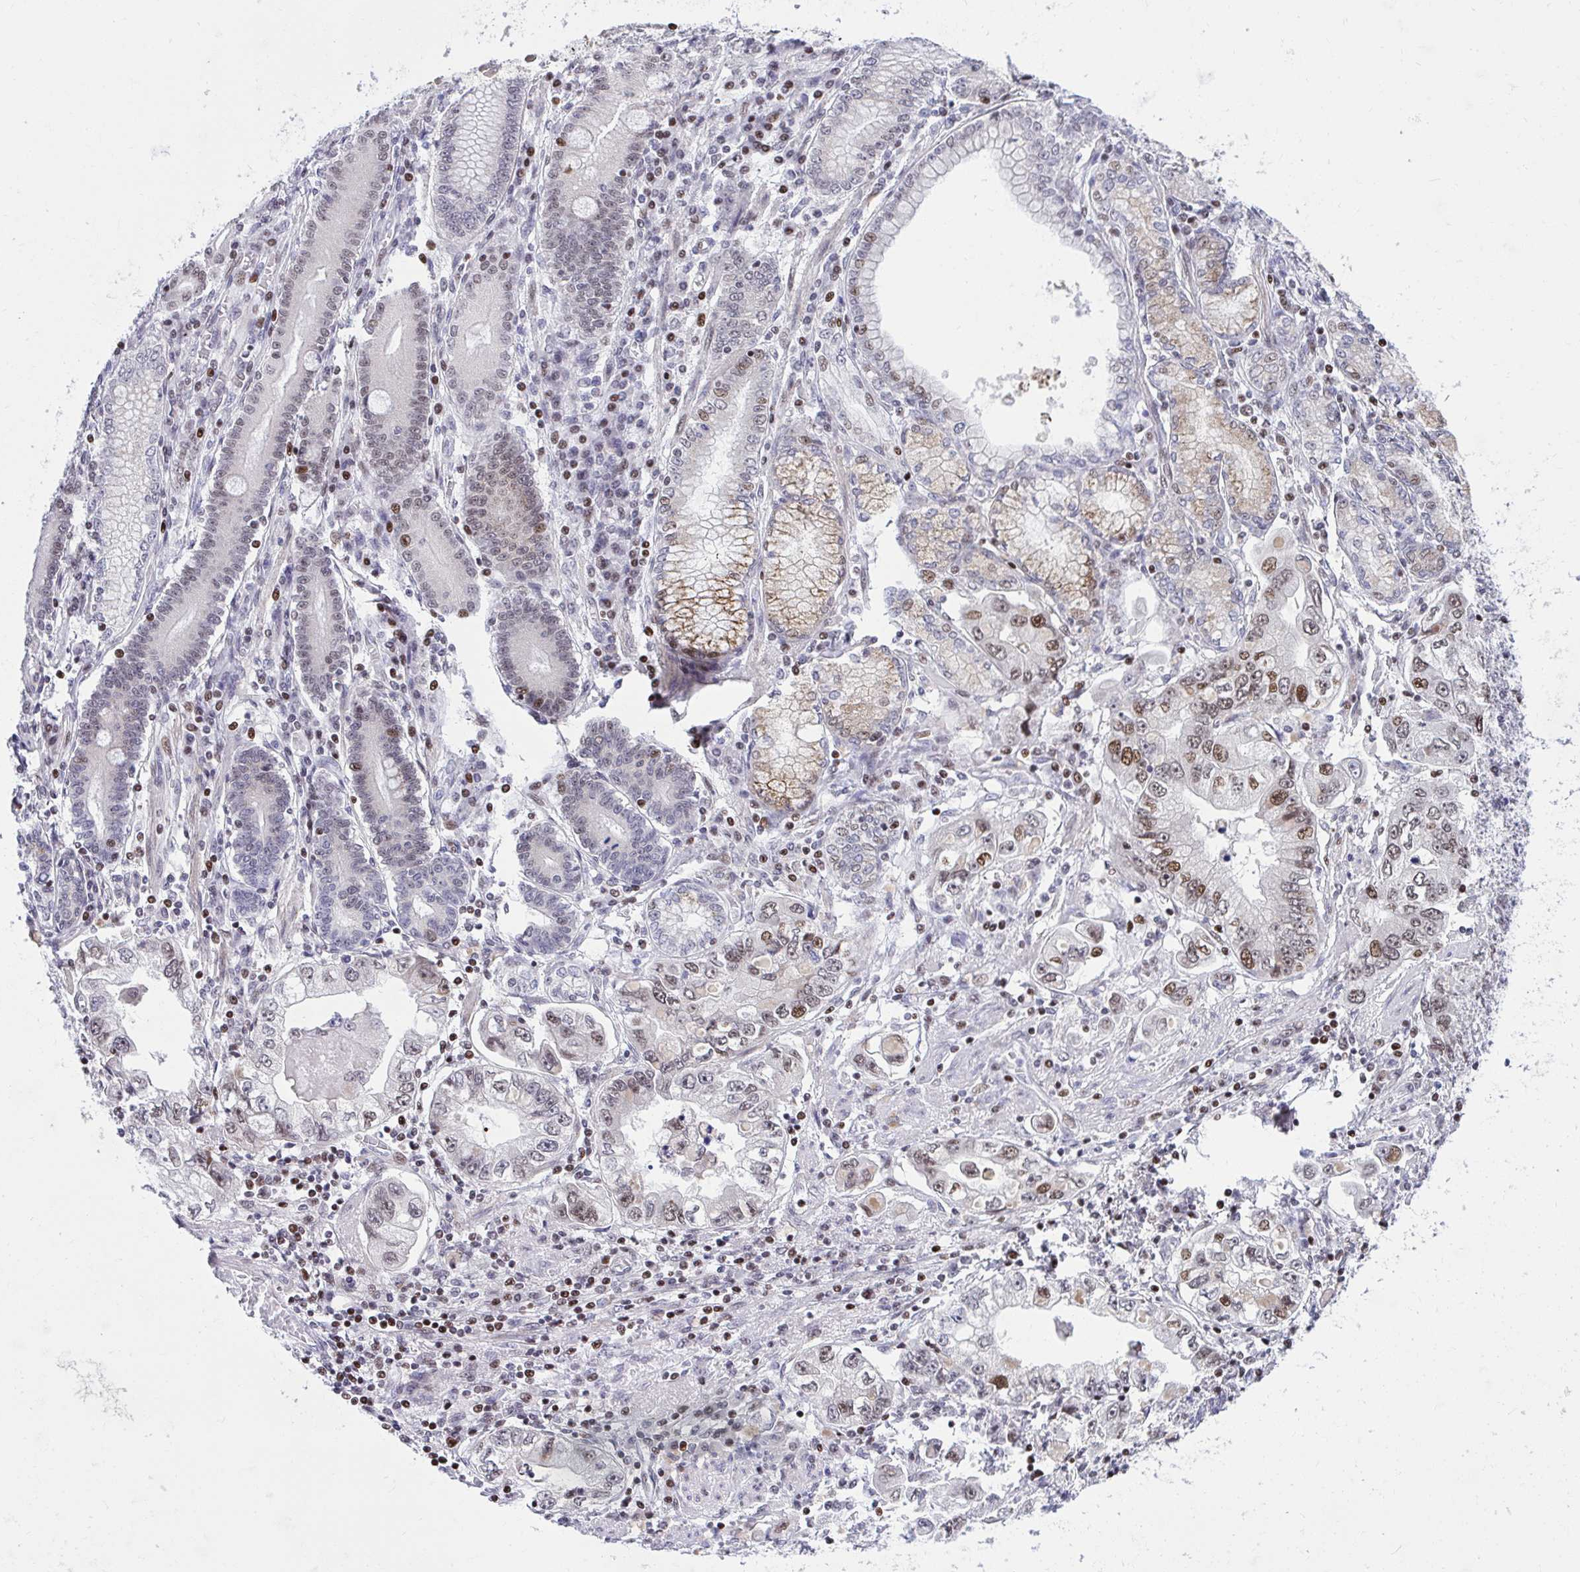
{"staining": {"intensity": "moderate", "quantity": "25%-75%", "location": "nuclear"}, "tissue": "stomach cancer", "cell_type": "Tumor cells", "image_type": "cancer", "snomed": [{"axis": "morphology", "description": "Adenocarcinoma, NOS"}, {"axis": "topography", "description": "Stomach, lower"}], "caption": "Human stomach adenocarcinoma stained with a brown dye exhibits moderate nuclear positive staining in about 25%-75% of tumor cells.", "gene": "C14orf39", "patient": {"sex": "female", "age": 93}}